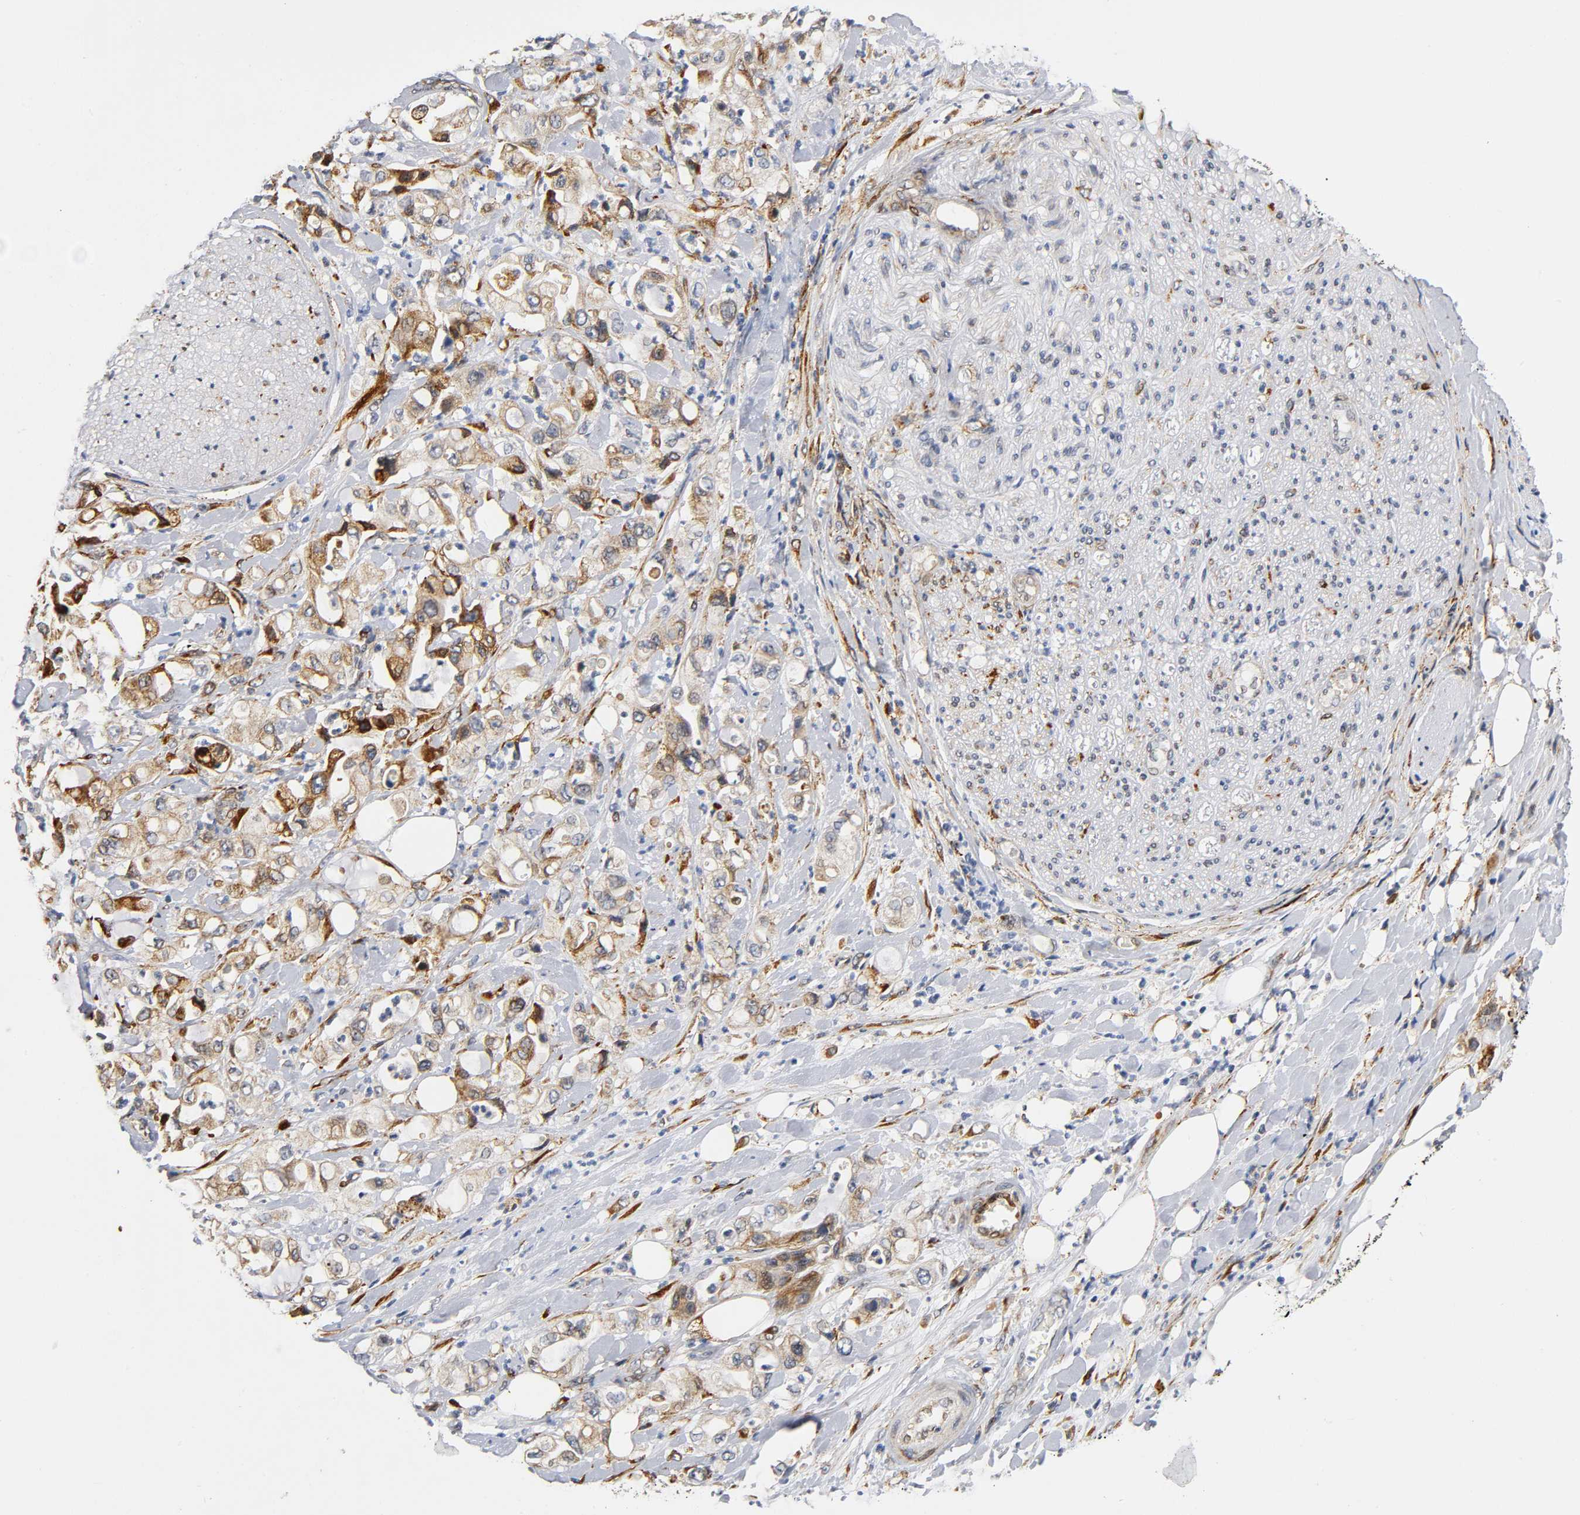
{"staining": {"intensity": "moderate", "quantity": ">75%", "location": "cytoplasmic/membranous"}, "tissue": "pancreatic cancer", "cell_type": "Tumor cells", "image_type": "cancer", "snomed": [{"axis": "morphology", "description": "Adenocarcinoma, NOS"}, {"axis": "topography", "description": "Pancreas"}], "caption": "Brown immunohistochemical staining in pancreatic cancer (adenocarcinoma) demonstrates moderate cytoplasmic/membranous positivity in about >75% of tumor cells.", "gene": "SOS2", "patient": {"sex": "male", "age": 70}}